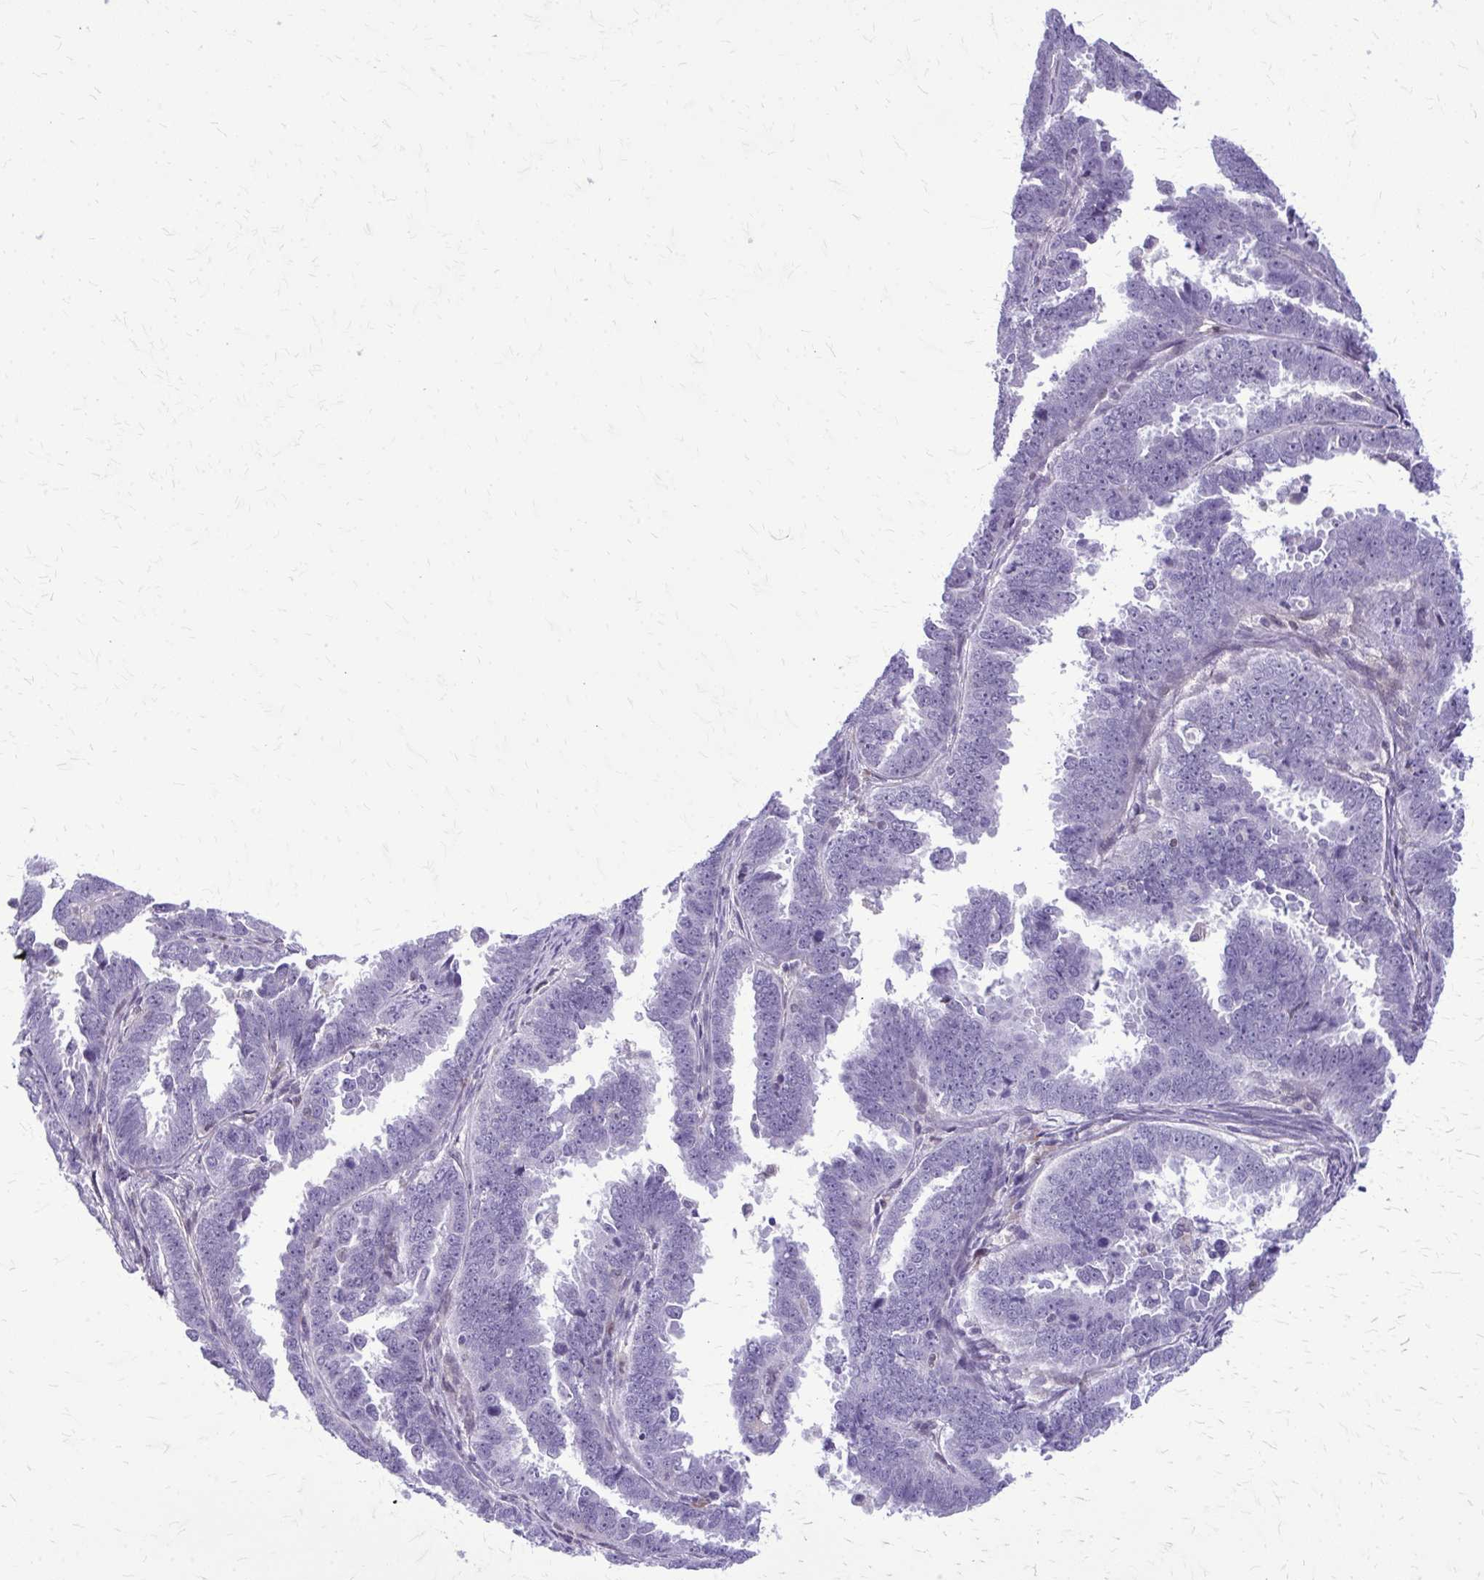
{"staining": {"intensity": "negative", "quantity": "none", "location": "none"}, "tissue": "endometrial cancer", "cell_type": "Tumor cells", "image_type": "cancer", "snomed": [{"axis": "morphology", "description": "Adenocarcinoma, NOS"}, {"axis": "topography", "description": "Endometrium"}], "caption": "DAB (3,3'-diaminobenzidine) immunohistochemical staining of endometrial cancer reveals no significant positivity in tumor cells.", "gene": "GLRX", "patient": {"sex": "female", "age": 75}}